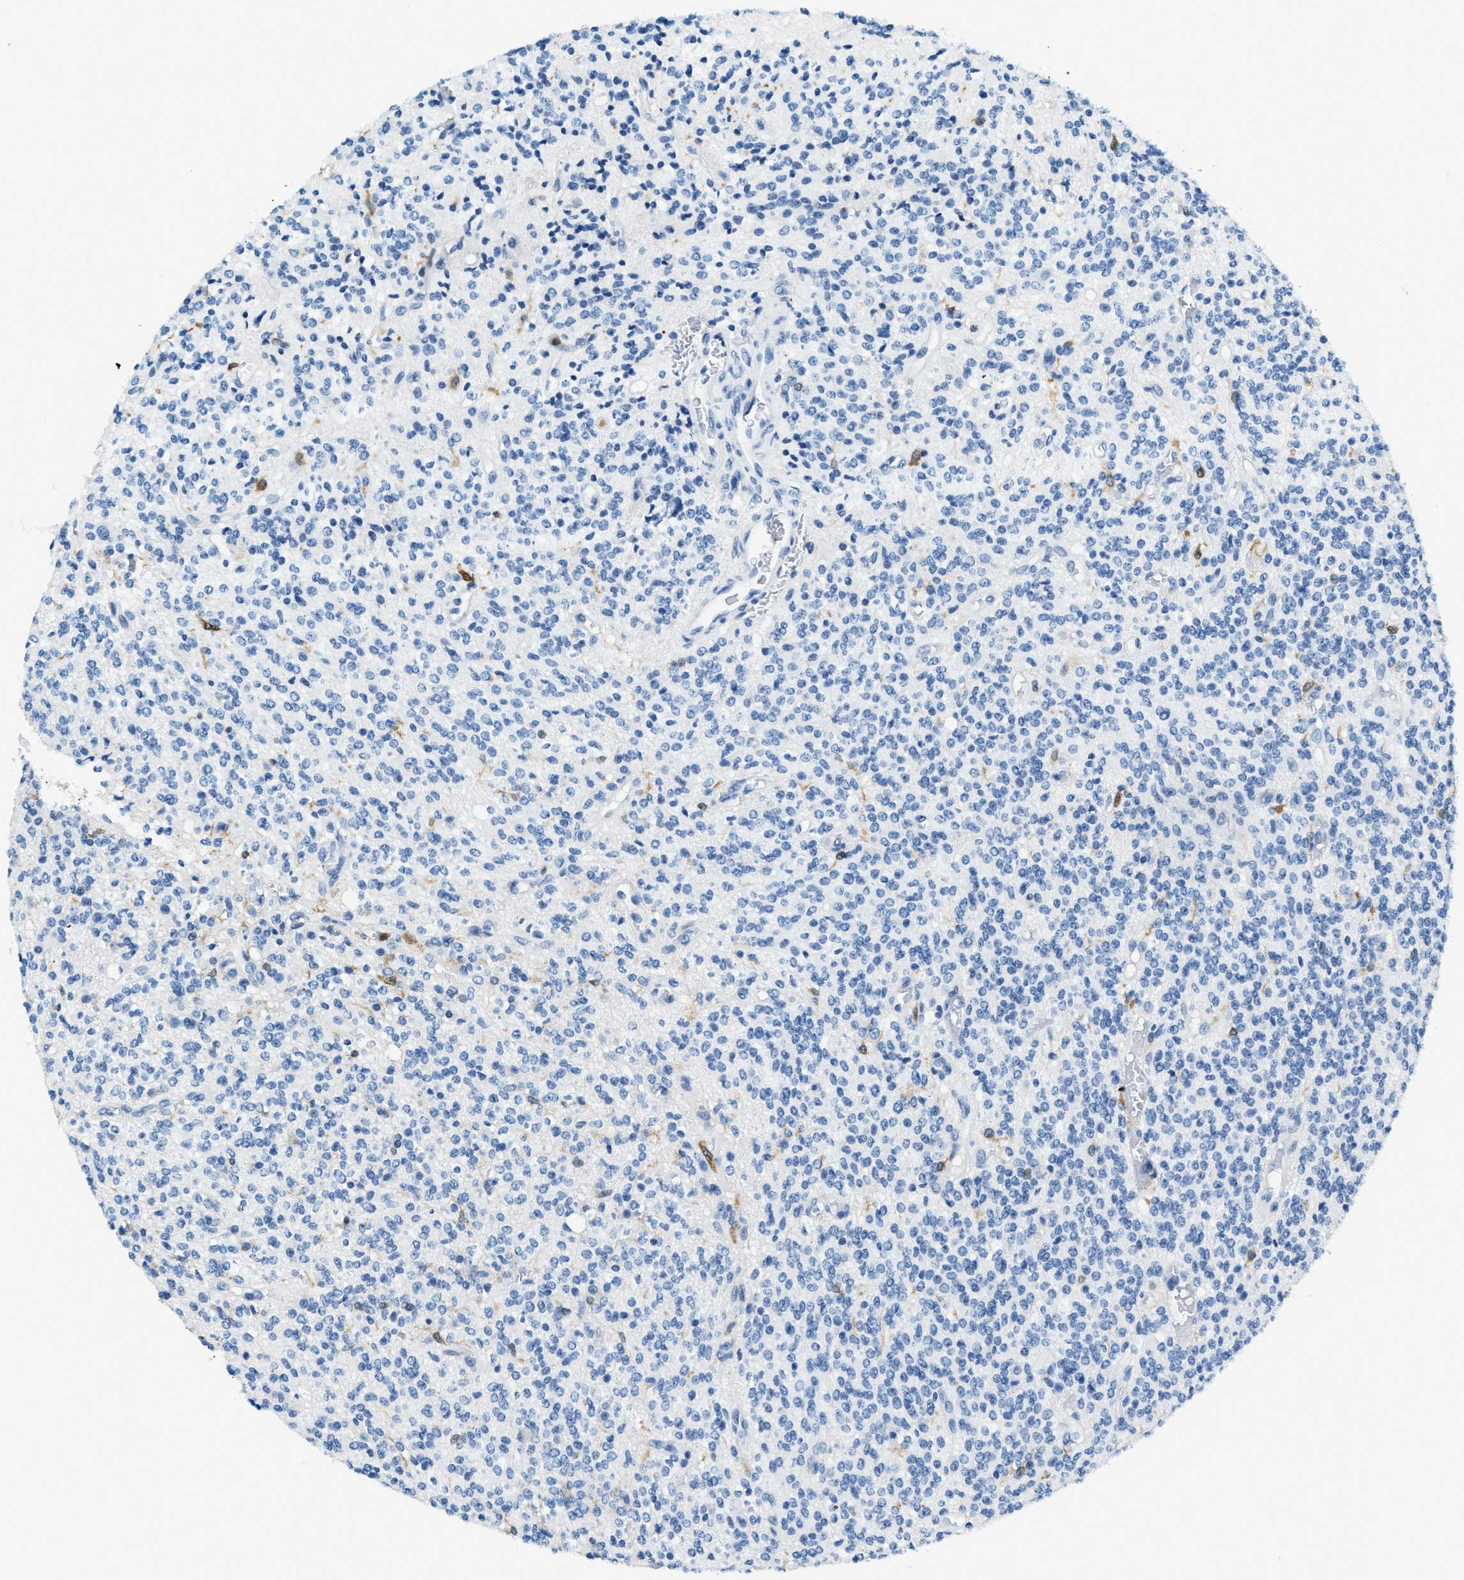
{"staining": {"intensity": "negative", "quantity": "none", "location": "none"}, "tissue": "glioma", "cell_type": "Tumor cells", "image_type": "cancer", "snomed": [{"axis": "morphology", "description": "Glioma, malignant, High grade"}, {"axis": "topography", "description": "Brain"}], "caption": "Immunohistochemistry (IHC) micrograph of neoplastic tissue: malignant glioma (high-grade) stained with DAB displays no significant protein positivity in tumor cells.", "gene": "CAPG", "patient": {"sex": "male", "age": 34}}